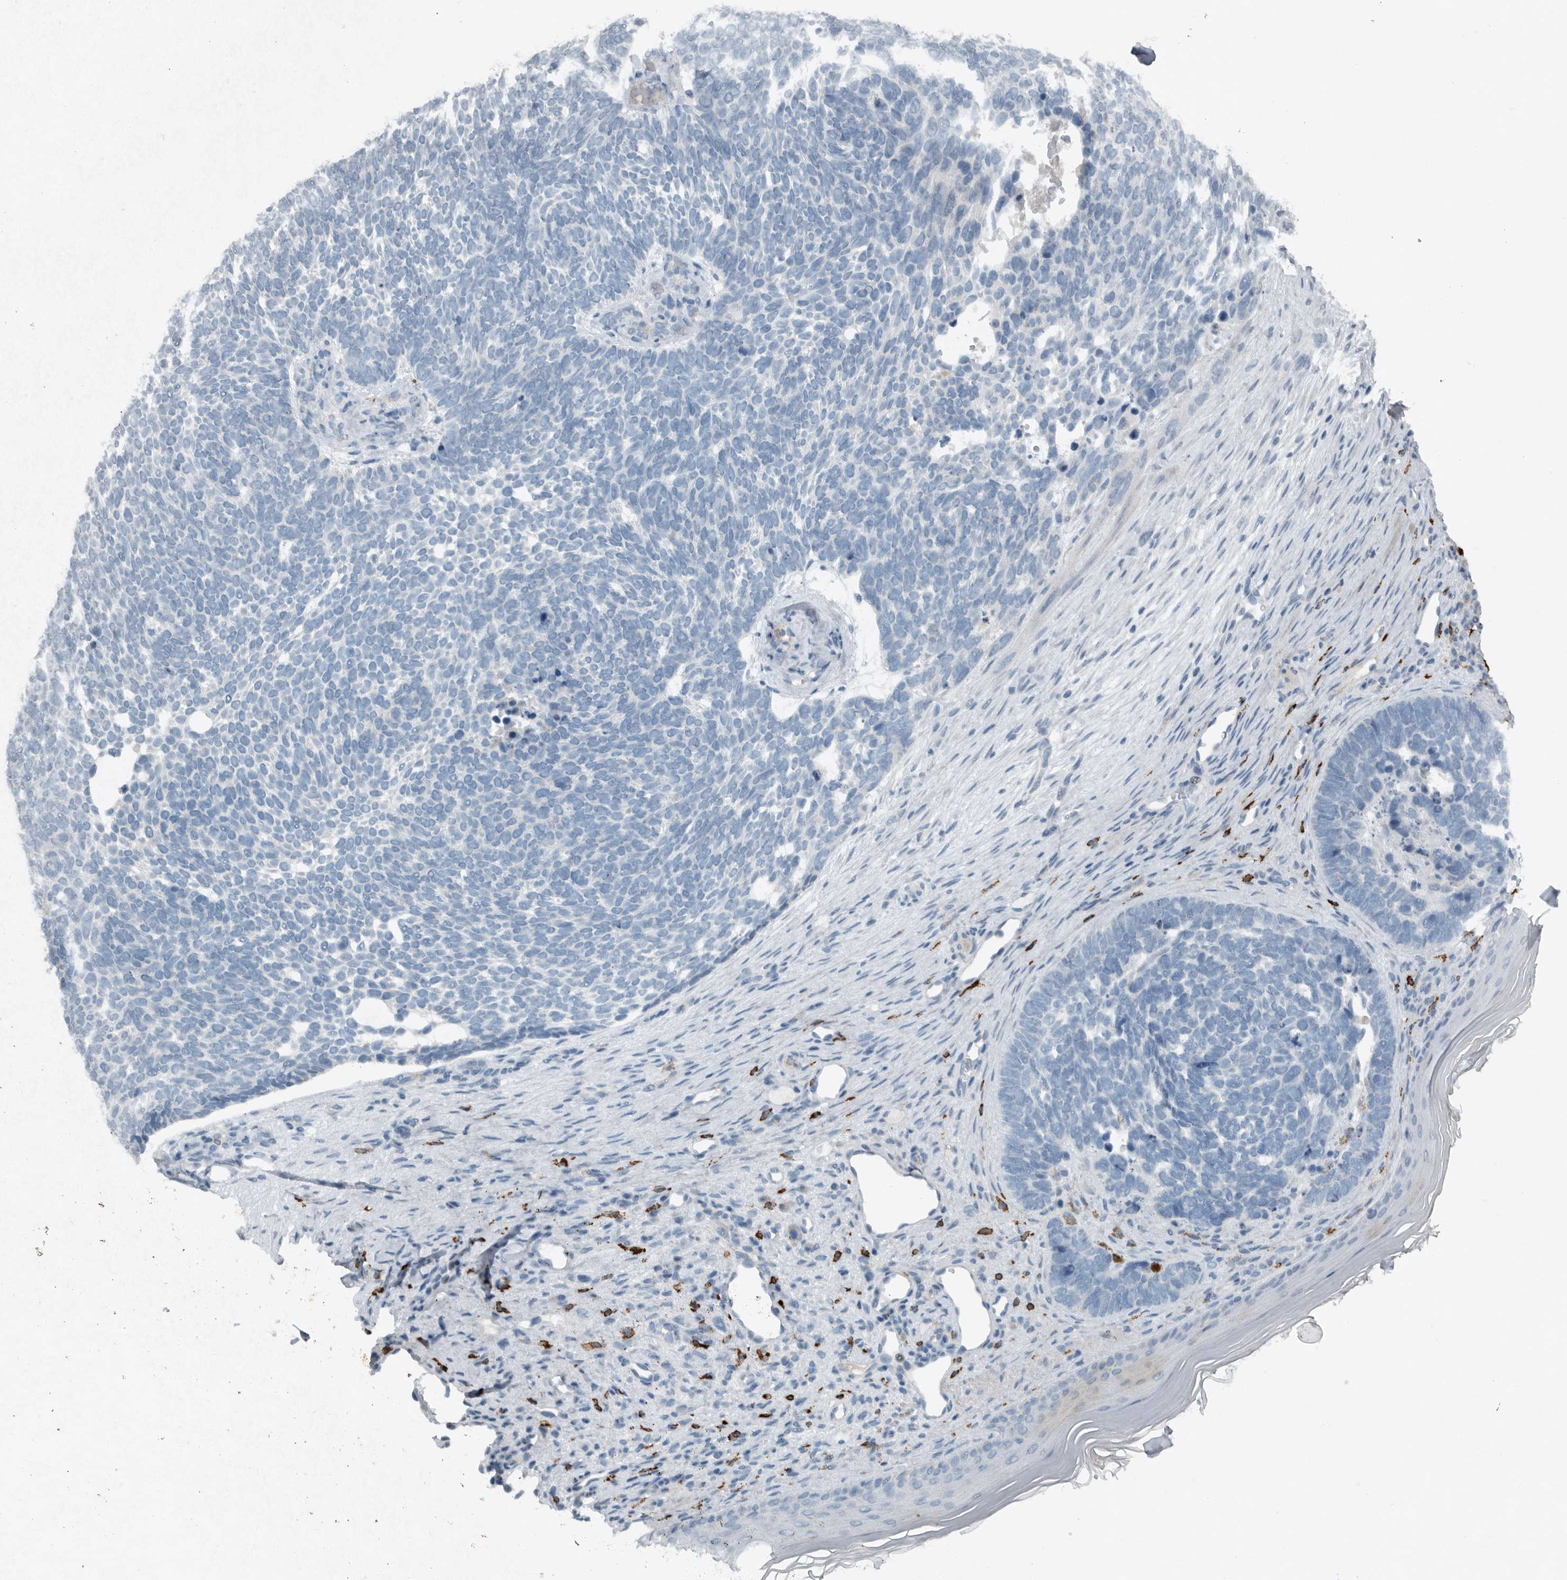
{"staining": {"intensity": "negative", "quantity": "none", "location": "none"}, "tissue": "skin cancer", "cell_type": "Tumor cells", "image_type": "cancer", "snomed": [{"axis": "morphology", "description": "Basal cell carcinoma"}, {"axis": "topography", "description": "Skin"}], "caption": "An IHC micrograph of basal cell carcinoma (skin) is shown. There is no staining in tumor cells of basal cell carcinoma (skin).", "gene": "IL20", "patient": {"sex": "female", "age": 85}}